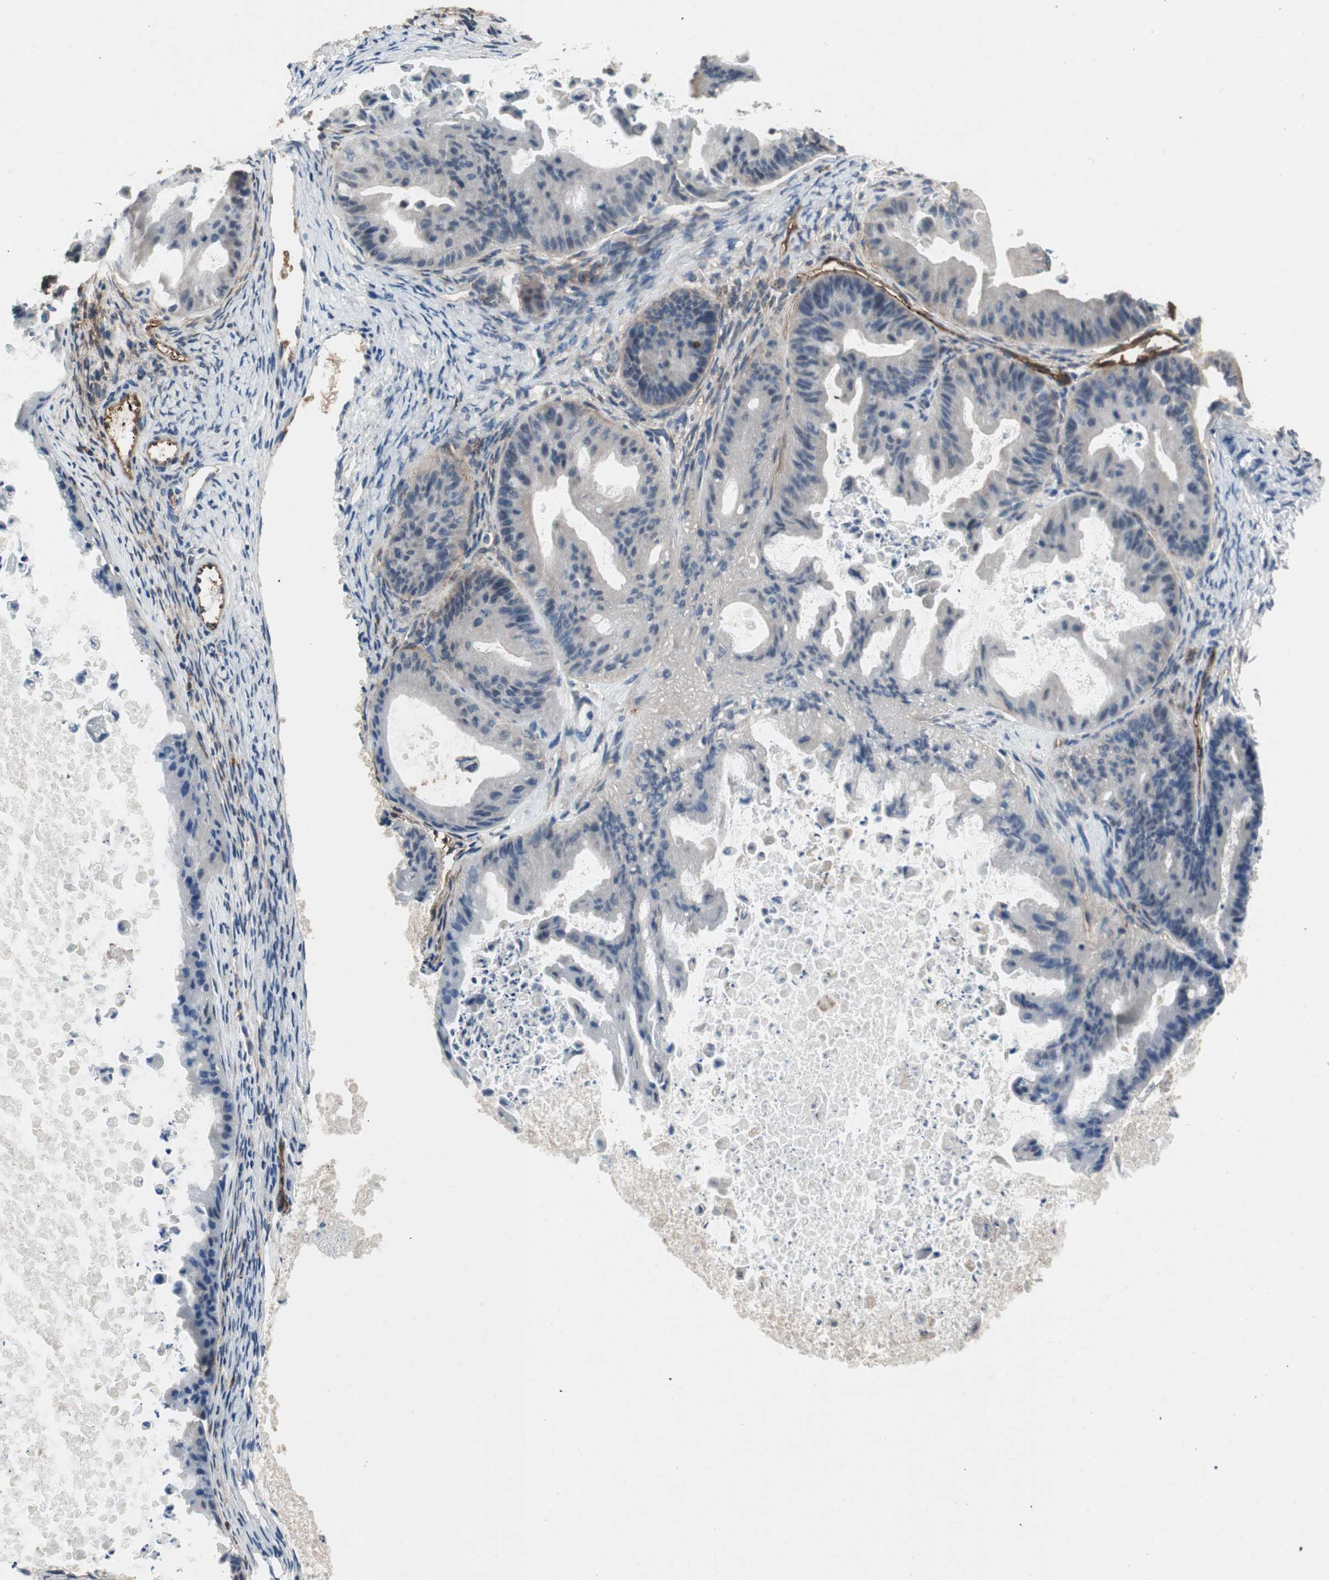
{"staining": {"intensity": "negative", "quantity": "none", "location": "none"}, "tissue": "ovarian cancer", "cell_type": "Tumor cells", "image_type": "cancer", "snomed": [{"axis": "morphology", "description": "Cystadenocarcinoma, mucinous, NOS"}, {"axis": "topography", "description": "Ovary"}], "caption": "IHC histopathology image of neoplastic tissue: human ovarian mucinous cystadenocarcinoma stained with DAB exhibits no significant protein positivity in tumor cells.", "gene": "ALPL", "patient": {"sex": "female", "age": 37}}